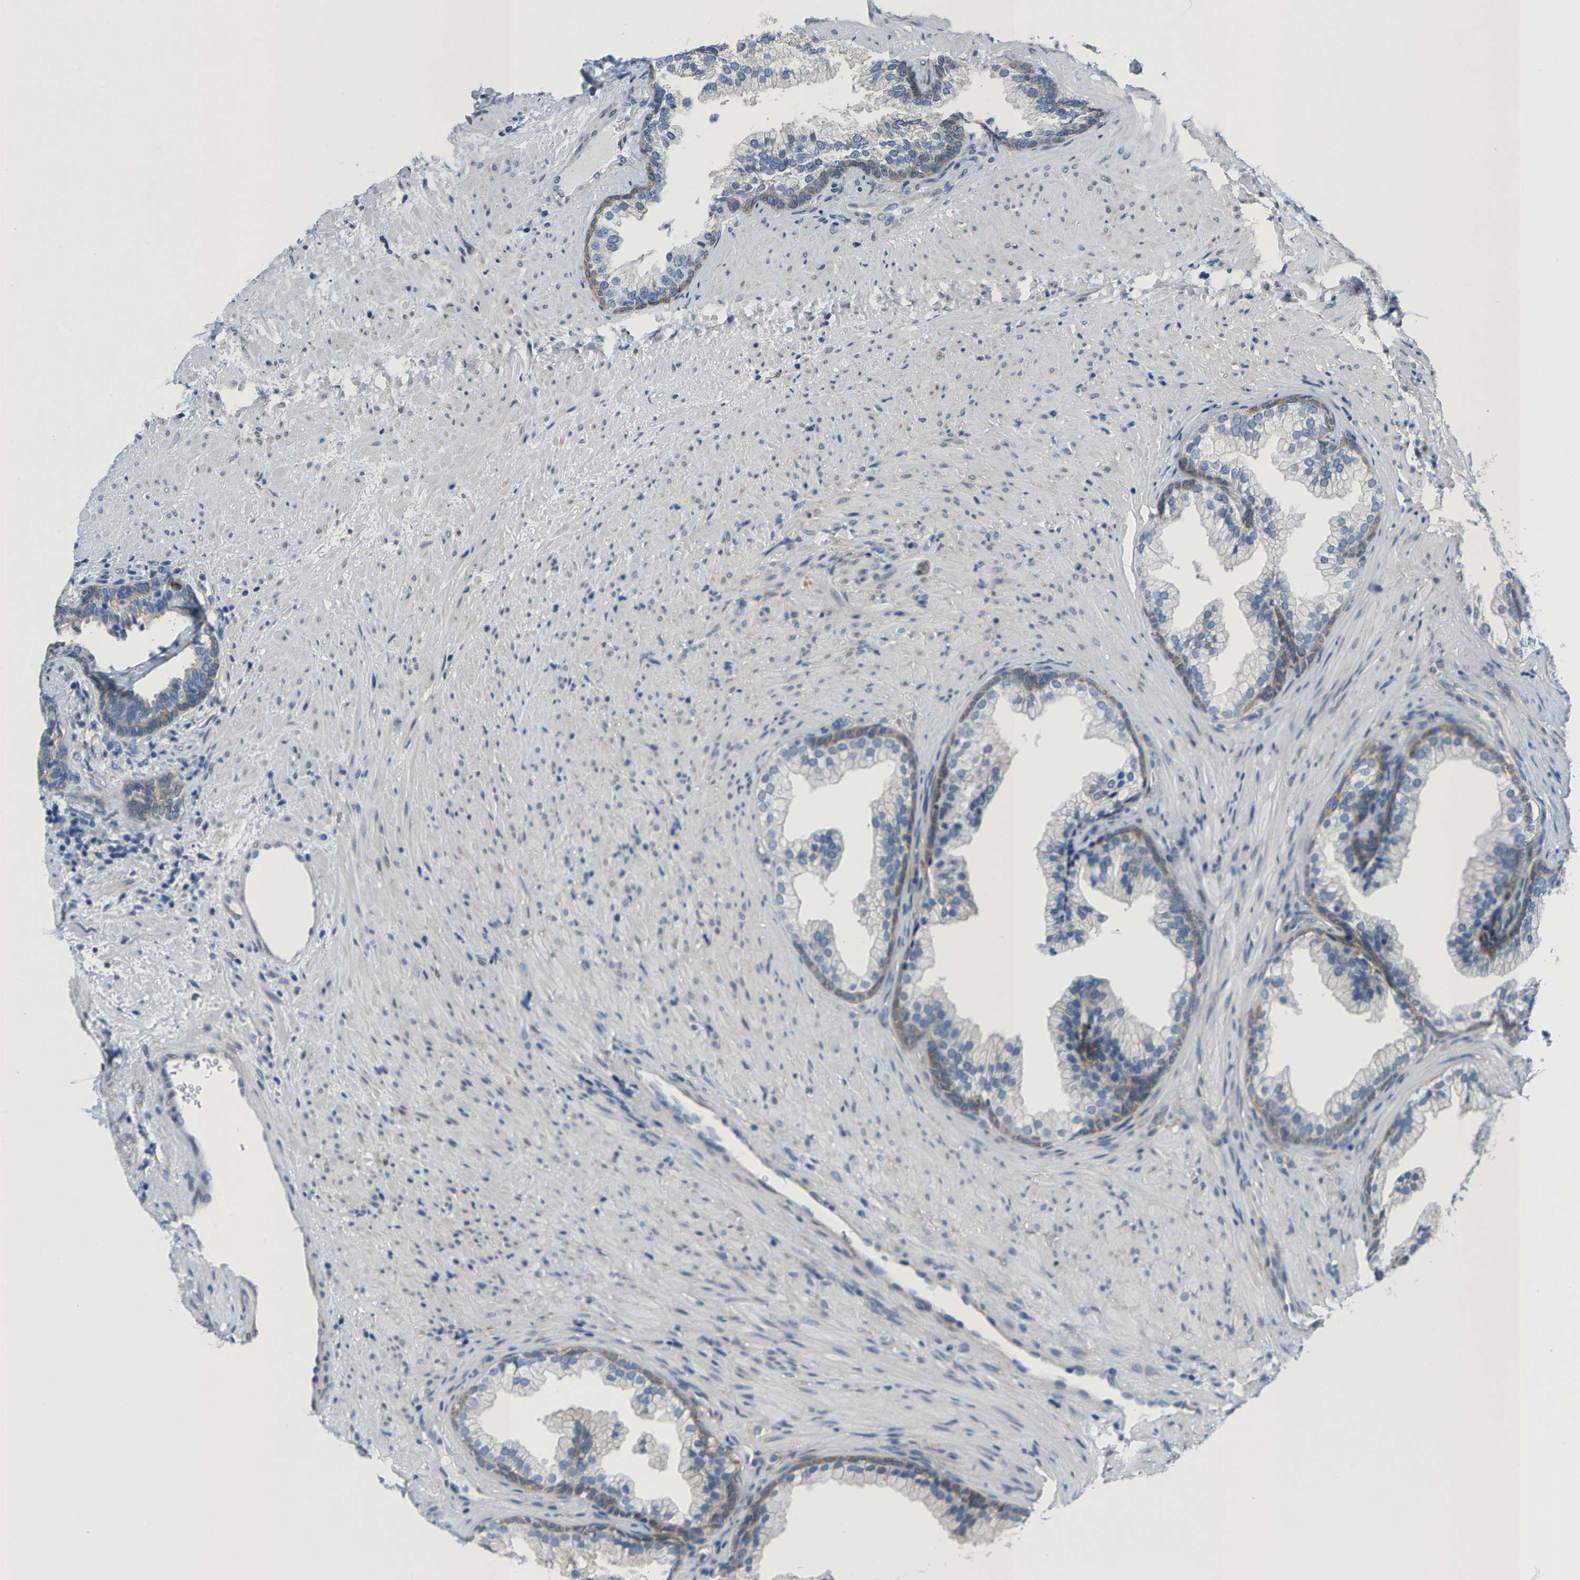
{"staining": {"intensity": "weak", "quantity": "25%-75%", "location": "cytoplasmic/membranous"}, "tissue": "prostate", "cell_type": "Glandular cells", "image_type": "normal", "snomed": [{"axis": "morphology", "description": "Normal tissue, NOS"}, {"axis": "topography", "description": "Prostate"}], "caption": "Unremarkable prostate reveals weak cytoplasmic/membranous positivity in about 25%-75% of glandular cells, visualized by immunohistochemistry. The staining is performed using DAB (3,3'-diaminobenzidine) brown chromogen to label protein expression. The nuclei are counter-stained blue using hematoxylin.", "gene": "DSCAM", "patient": {"sex": "male", "age": 76}}